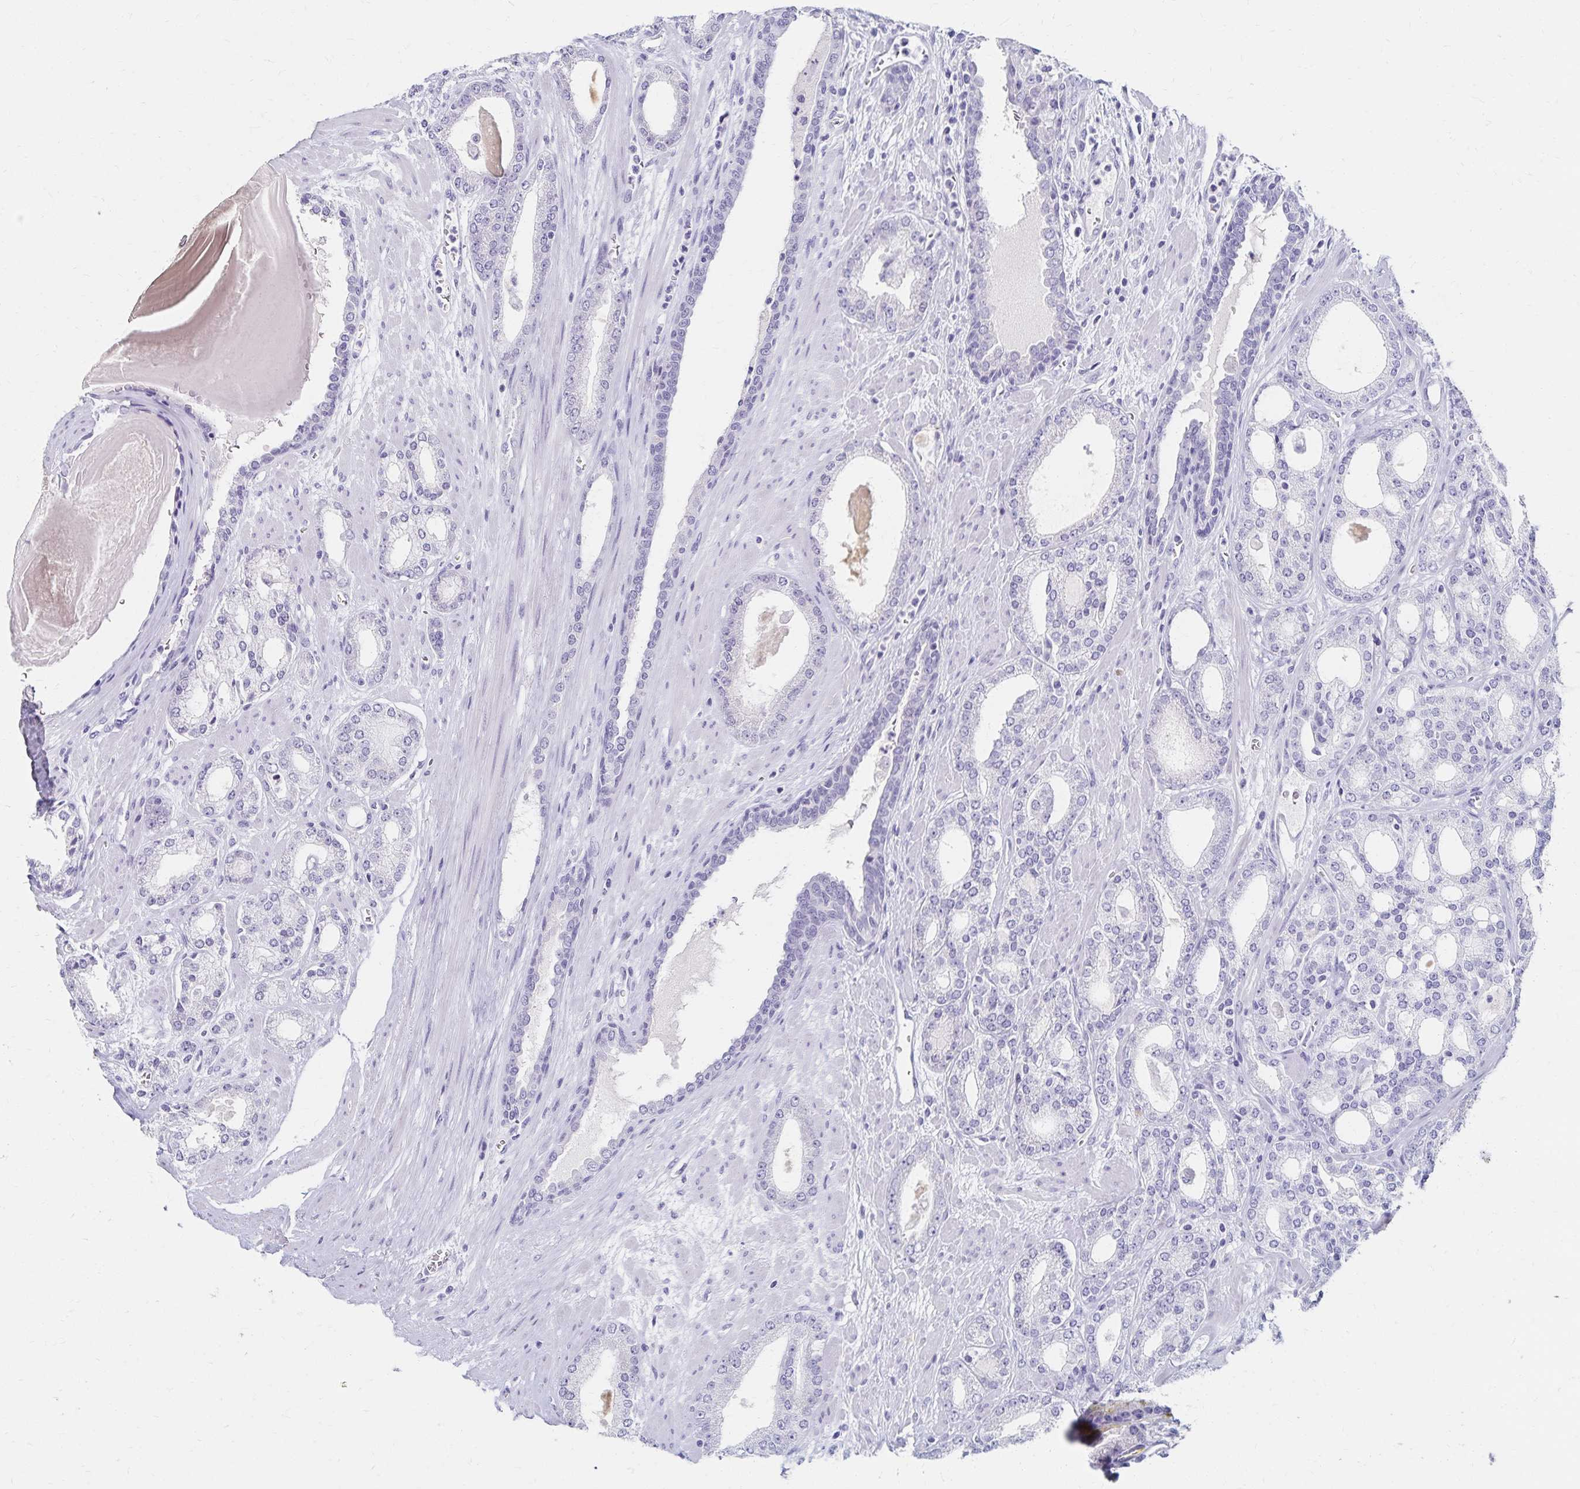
{"staining": {"intensity": "negative", "quantity": "none", "location": "none"}, "tissue": "prostate cancer", "cell_type": "Tumor cells", "image_type": "cancer", "snomed": [{"axis": "morphology", "description": "Adenocarcinoma, High grade"}, {"axis": "topography", "description": "Prostate"}], "caption": "Protein analysis of prostate cancer (high-grade adenocarcinoma) exhibits no significant positivity in tumor cells. Nuclei are stained in blue.", "gene": "C2orf50", "patient": {"sex": "male", "age": 64}}